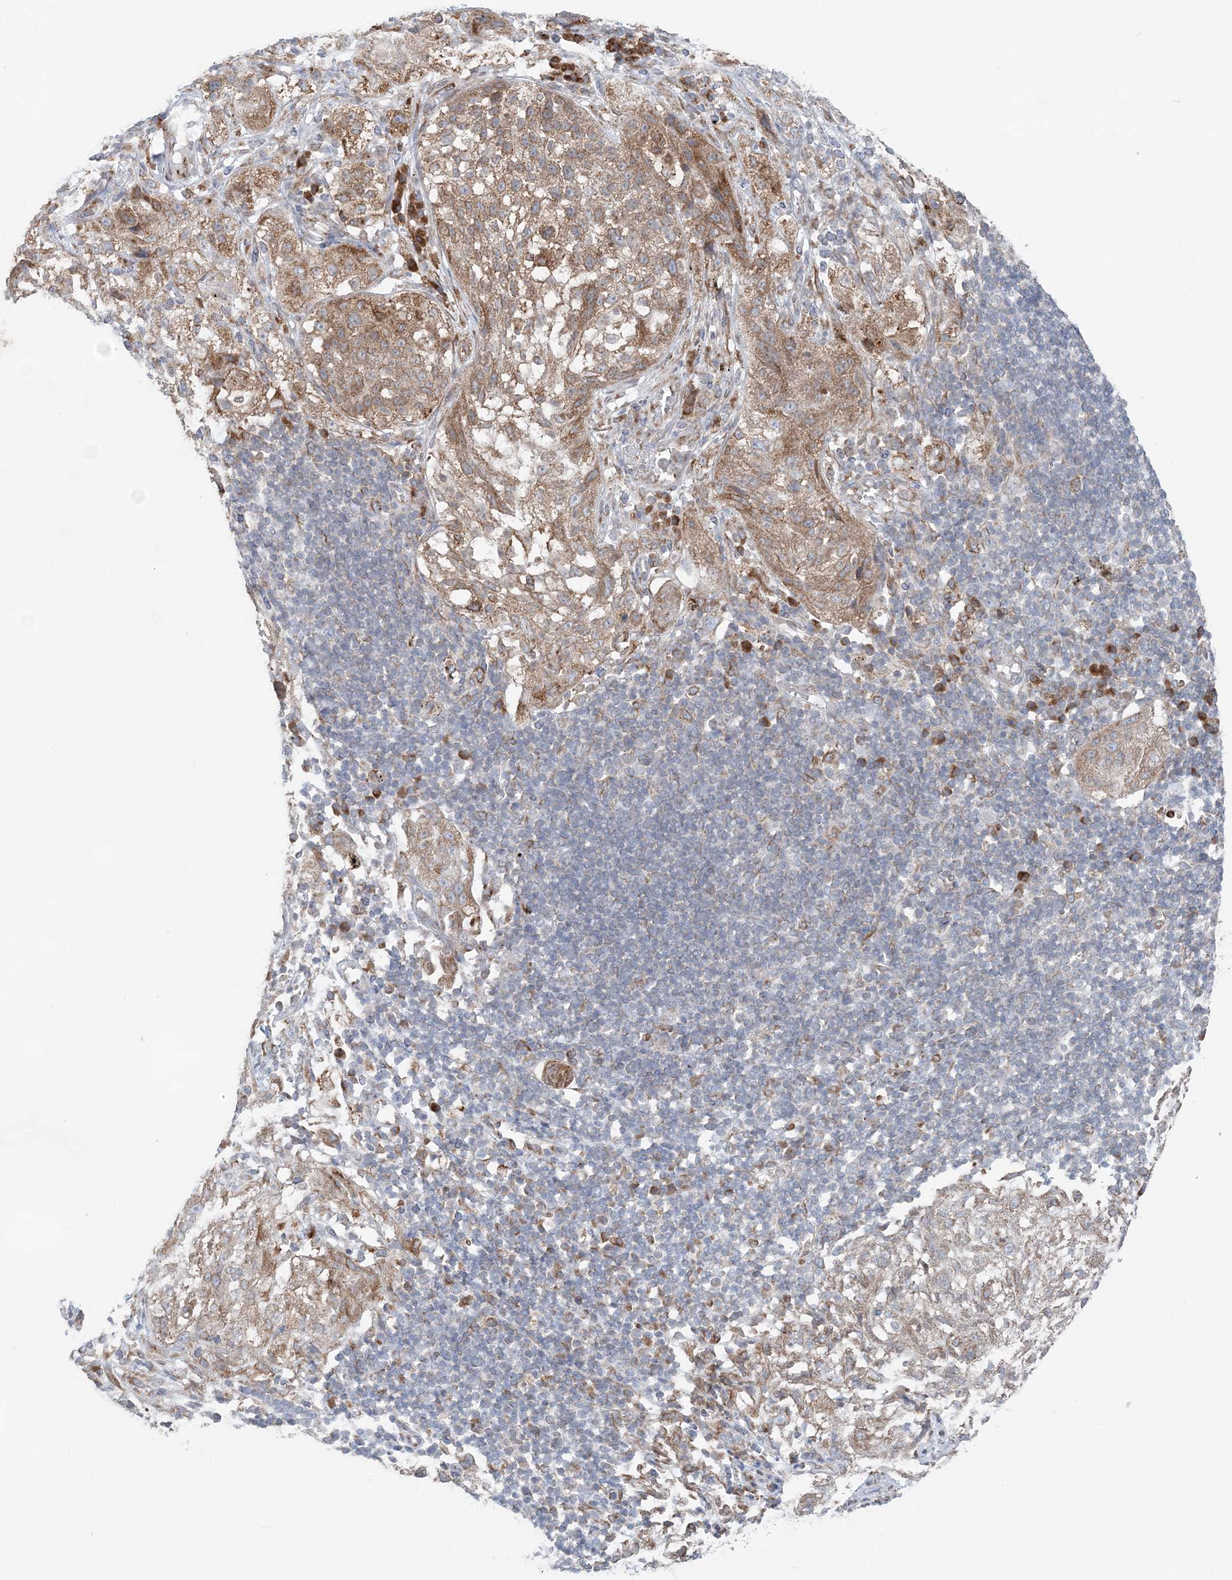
{"staining": {"intensity": "moderate", "quantity": ">75%", "location": "cytoplasmic/membranous"}, "tissue": "lung cancer", "cell_type": "Tumor cells", "image_type": "cancer", "snomed": [{"axis": "morphology", "description": "Inflammation, NOS"}, {"axis": "morphology", "description": "Squamous cell carcinoma, NOS"}, {"axis": "topography", "description": "Lymph node"}, {"axis": "topography", "description": "Soft tissue"}, {"axis": "topography", "description": "Lung"}], "caption": "Squamous cell carcinoma (lung) stained with a brown dye shows moderate cytoplasmic/membranous positive expression in about >75% of tumor cells.", "gene": "TMED10", "patient": {"sex": "male", "age": 66}}